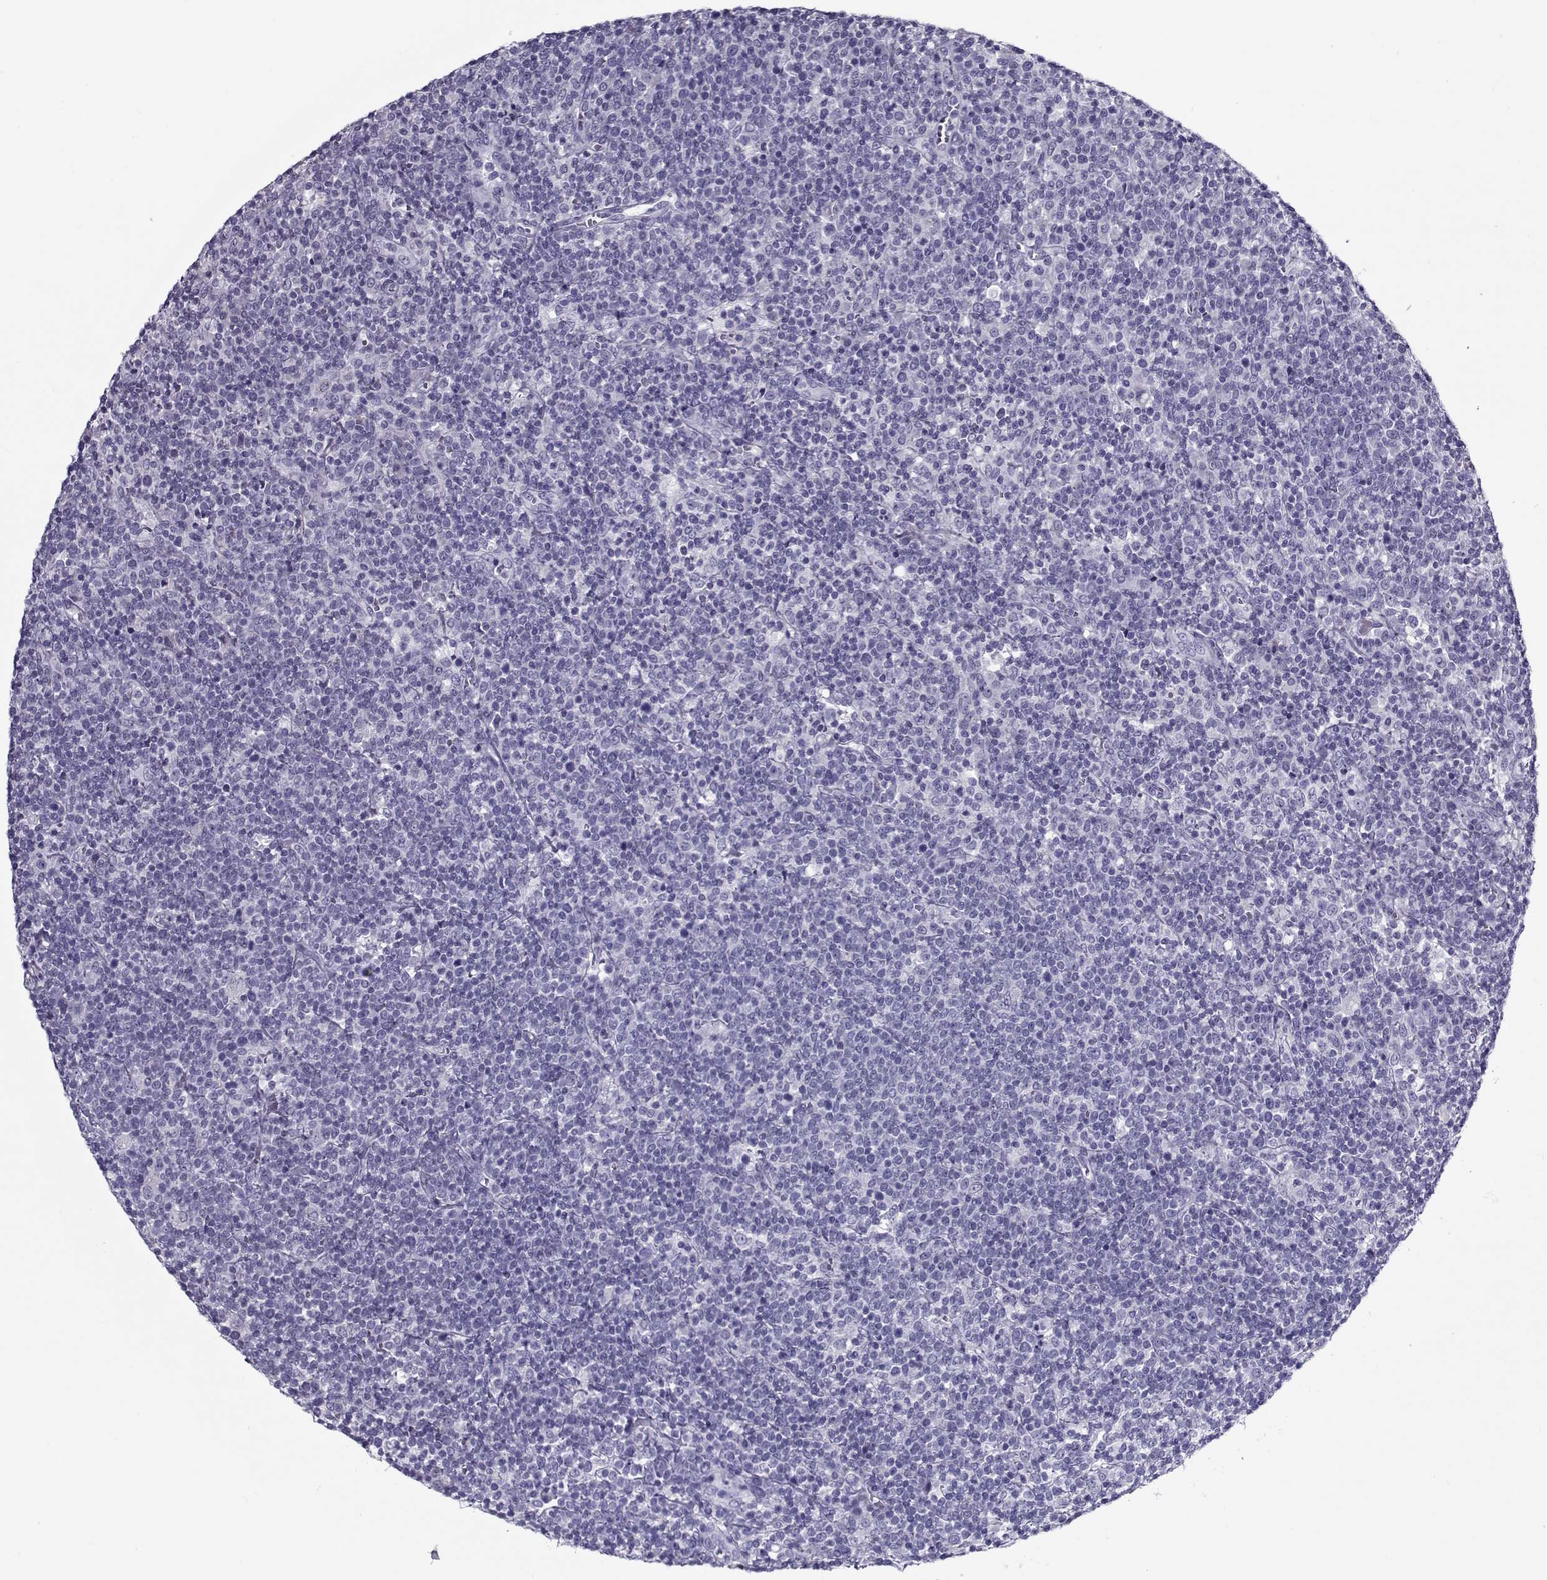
{"staining": {"intensity": "negative", "quantity": "none", "location": "none"}, "tissue": "lymphoma", "cell_type": "Tumor cells", "image_type": "cancer", "snomed": [{"axis": "morphology", "description": "Malignant lymphoma, non-Hodgkin's type, High grade"}, {"axis": "topography", "description": "Lymph node"}], "caption": "A photomicrograph of human lymphoma is negative for staining in tumor cells. (Stains: DAB (3,3'-diaminobenzidine) immunohistochemistry with hematoxylin counter stain, Microscopy: brightfield microscopy at high magnification).", "gene": "GAGE2A", "patient": {"sex": "male", "age": 61}}